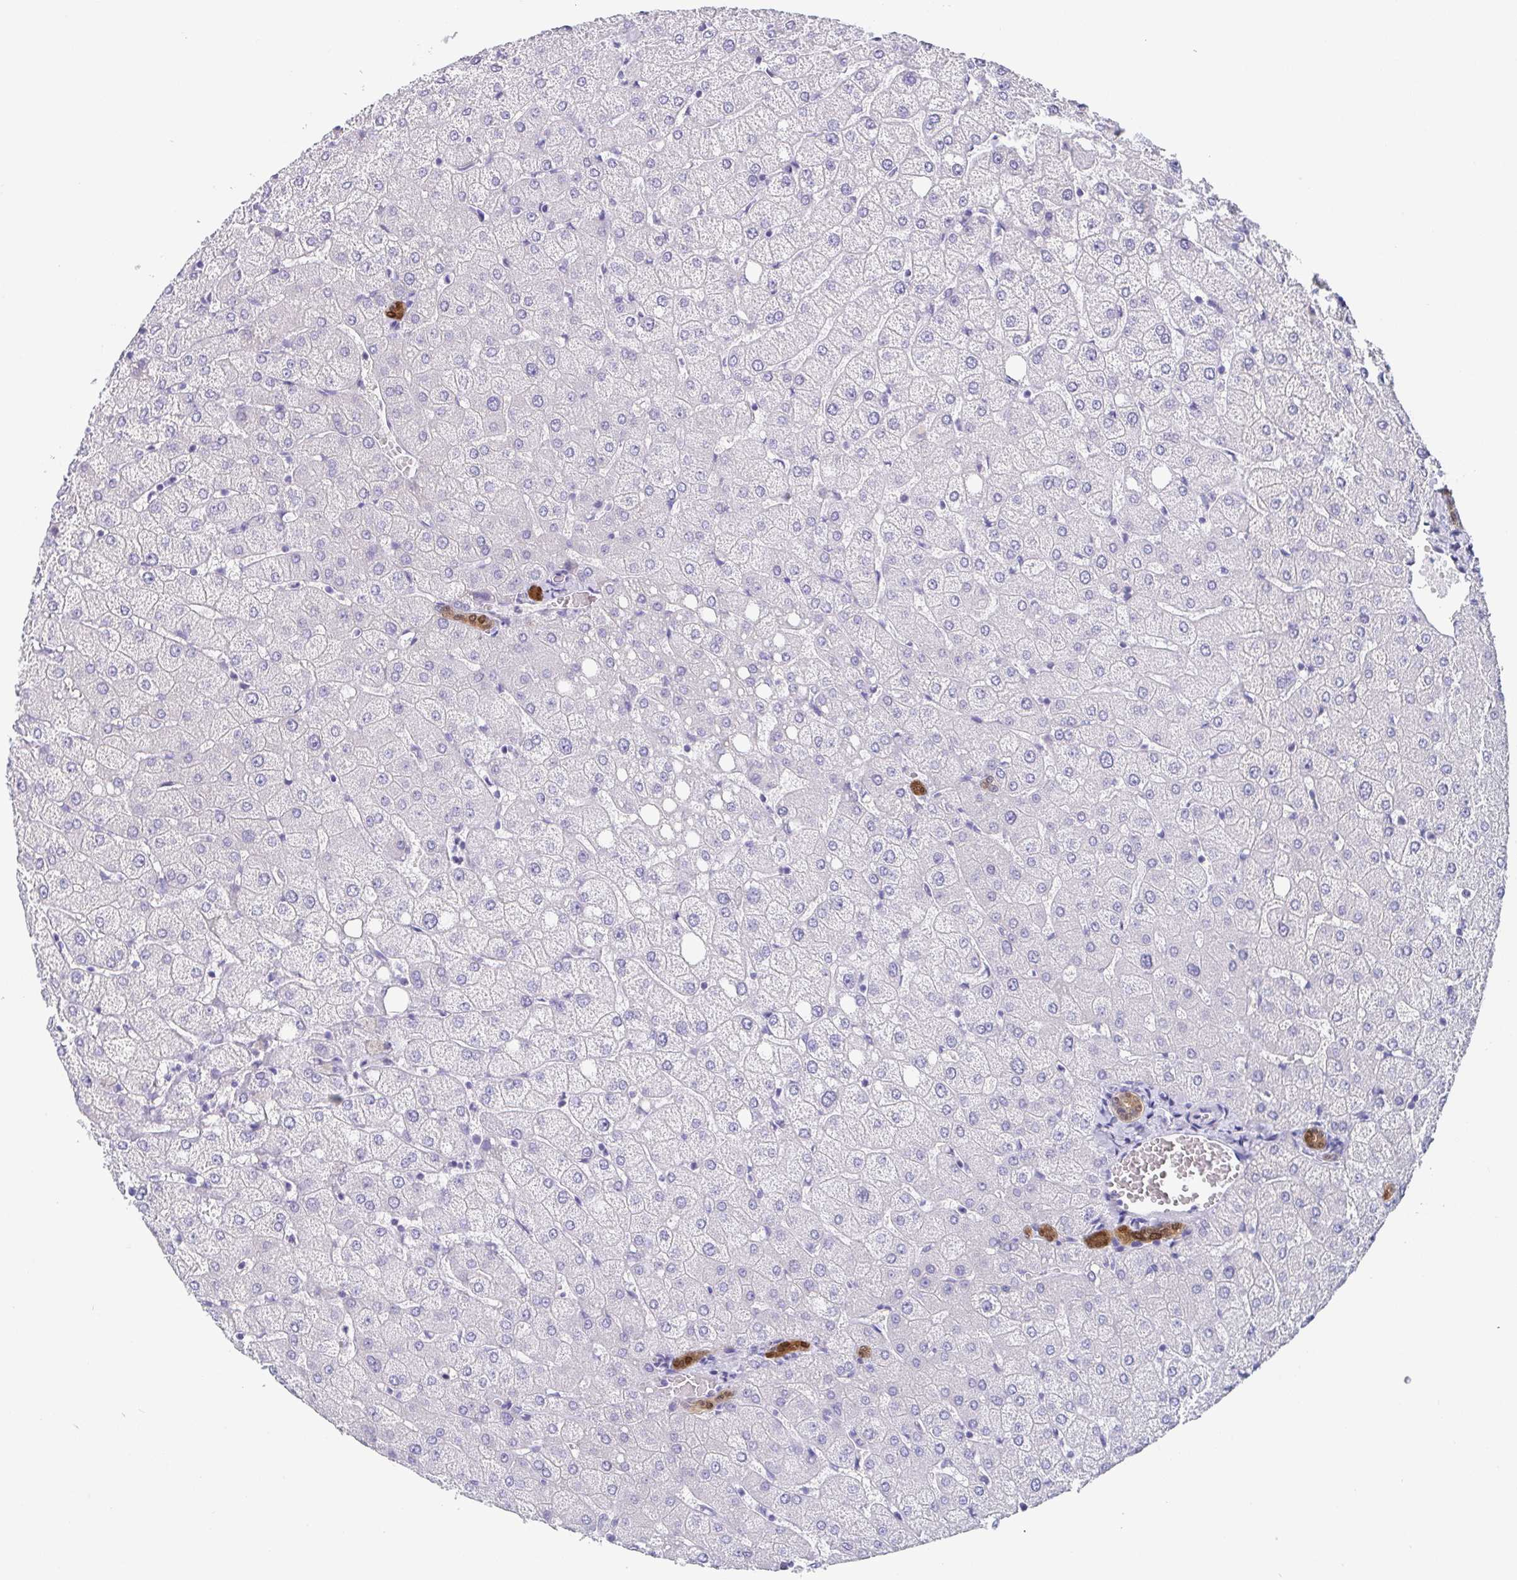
{"staining": {"intensity": "moderate", "quantity": ">75%", "location": "cytoplasmic/membranous,nuclear"}, "tissue": "liver", "cell_type": "Cholangiocytes", "image_type": "normal", "snomed": [{"axis": "morphology", "description": "Normal tissue, NOS"}, {"axis": "topography", "description": "Liver"}], "caption": "The photomicrograph shows a brown stain indicating the presence of a protein in the cytoplasmic/membranous,nuclear of cholangiocytes in liver.", "gene": "SCGN", "patient": {"sex": "female", "age": 54}}